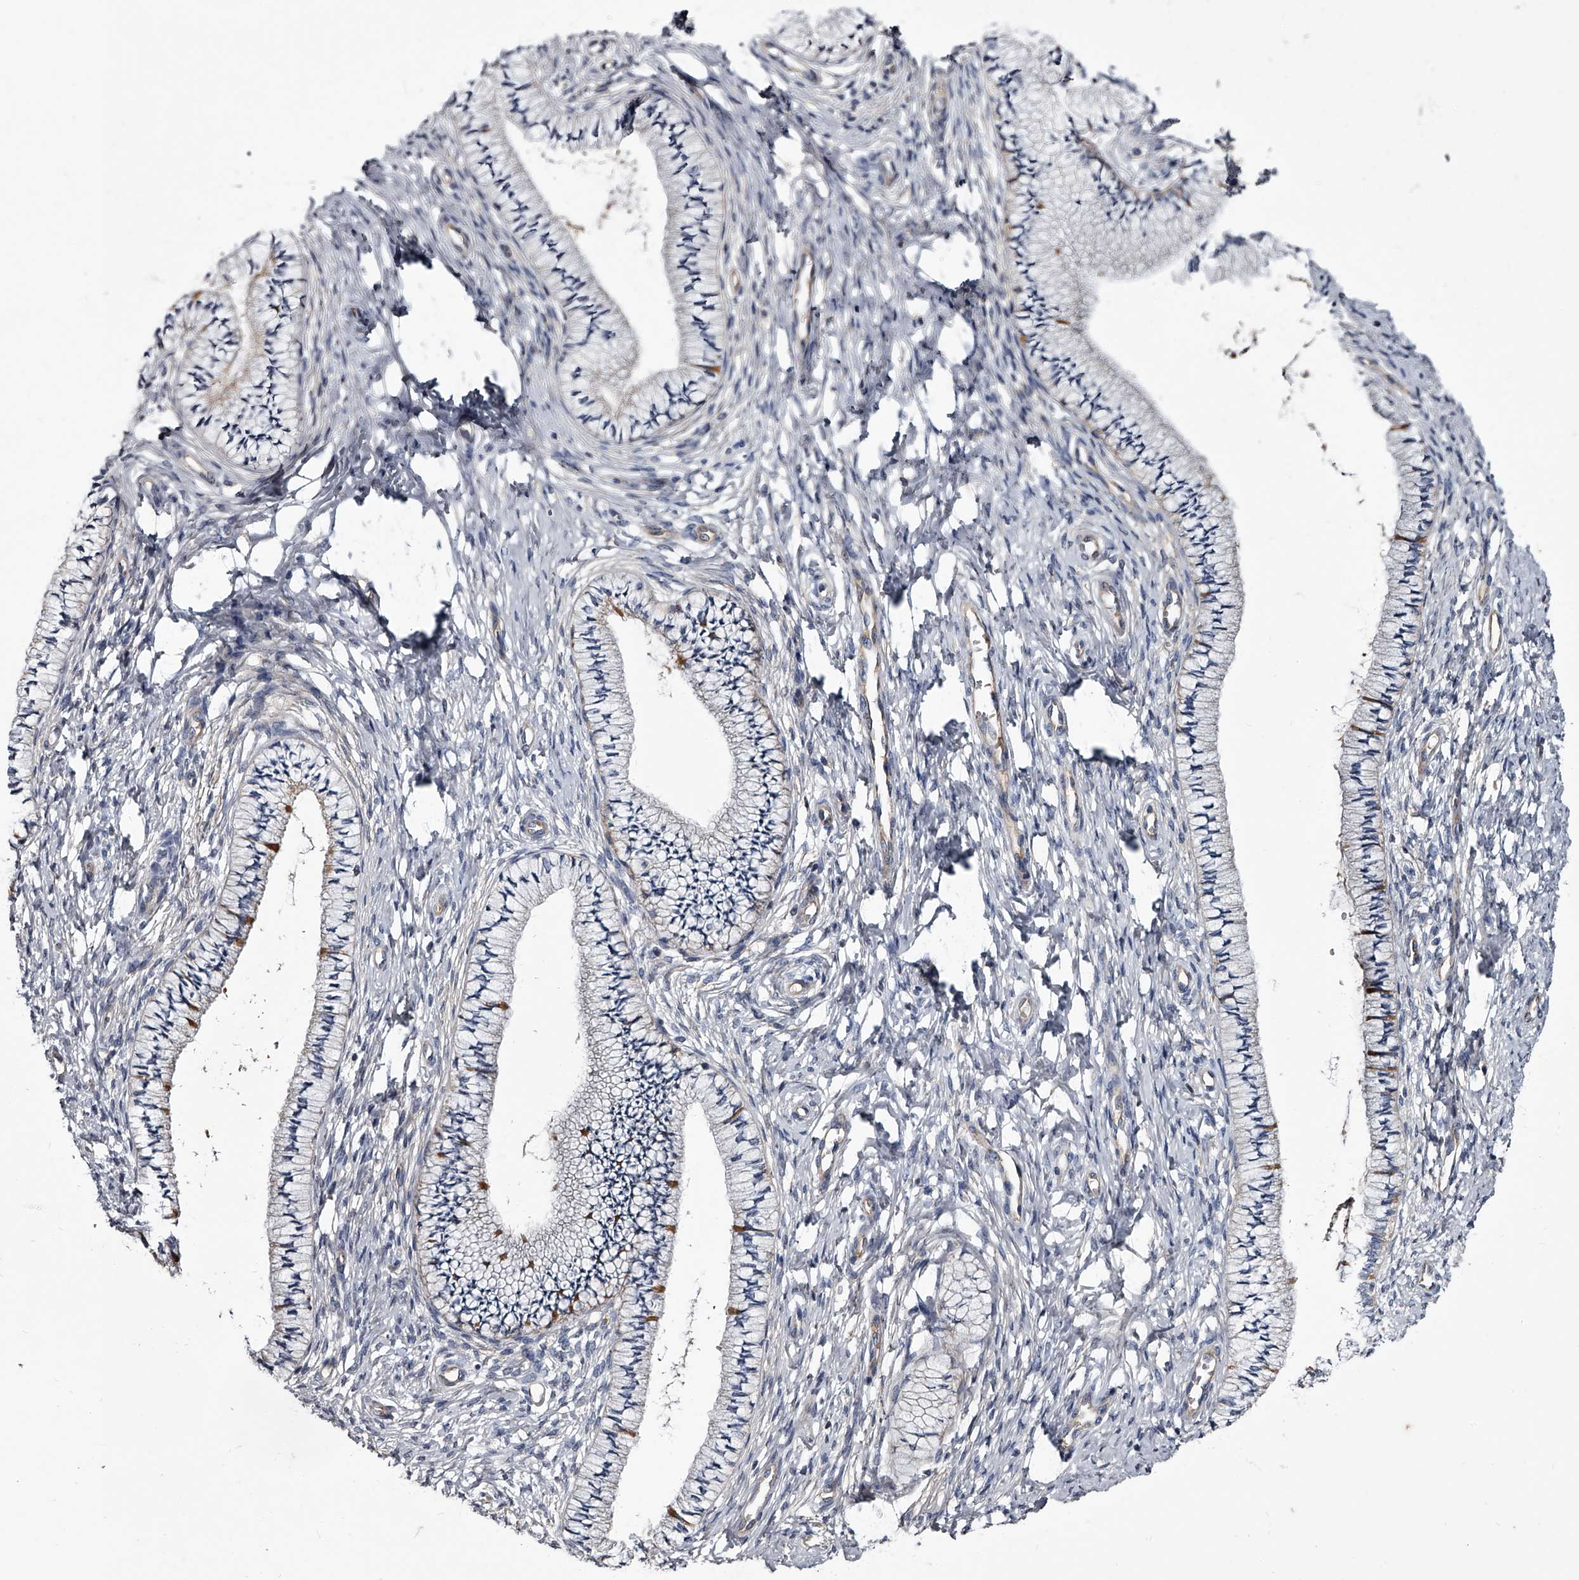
{"staining": {"intensity": "negative", "quantity": "none", "location": "none"}, "tissue": "cervix", "cell_type": "Glandular cells", "image_type": "normal", "snomed": [{"axis": "morphology", "description": "Normal tissue, NOS"}, {"axis": "topography", "description": "Cervix"}], "caption": "Photomicrograph shows no significant protein expression in glandular cells of normal cervix. The staining is performed using DAB (3,3'-diaminobenzidine) brown chromogen with nuclei counter-stained in using hematoxylin.", "gene": "GAPVD1", "patient": {"sex": "female", "age": 36}}